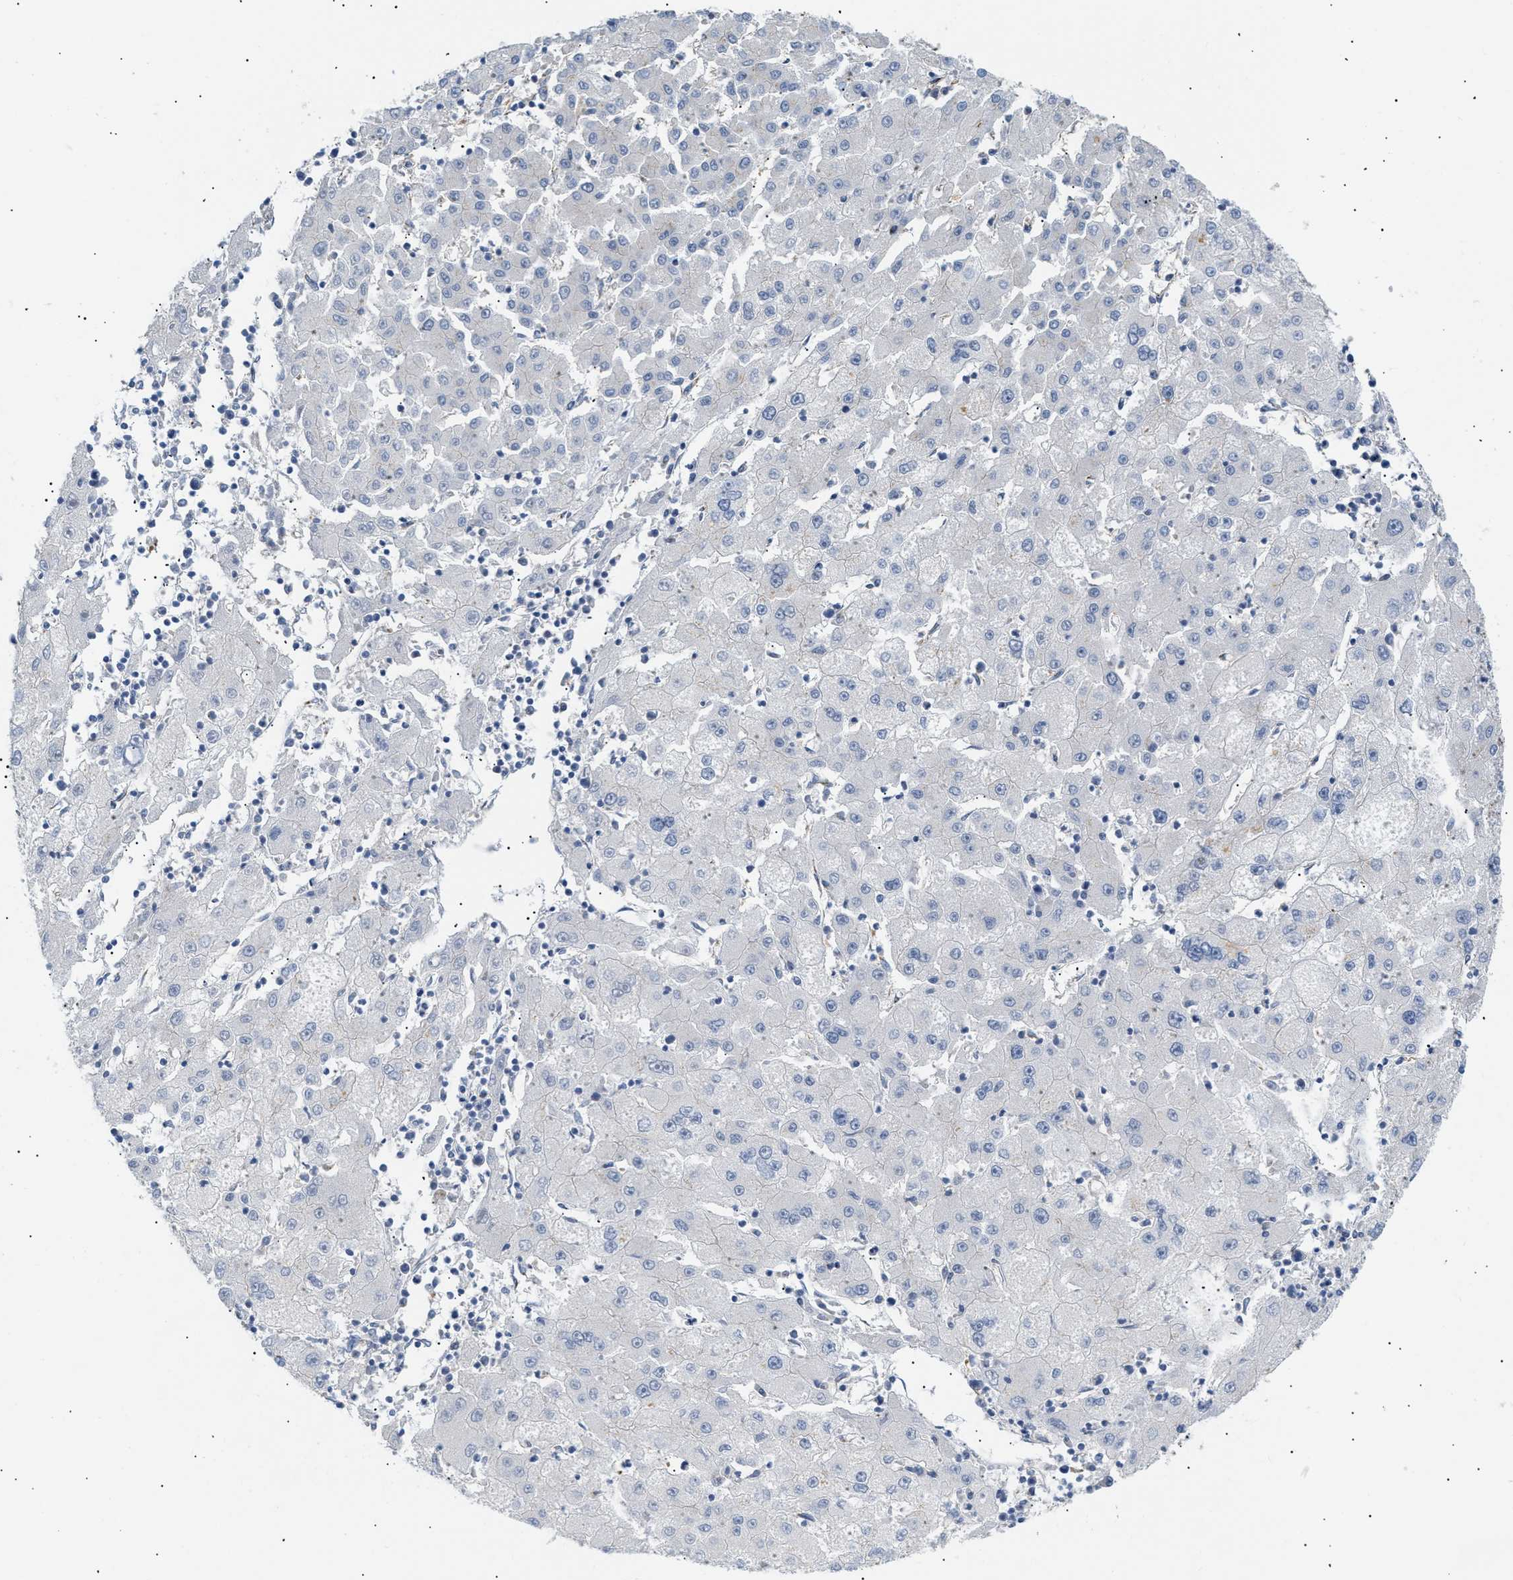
{"staining": {"intensity": "negative", "quantity": "none", "location": "none"}, "tissue": "liver cancer", "cell_type": "Tumor cells", "image_type": "cancer", "snomed": [{"axis": "morphology", "description": "Carcinoma, Hepatocellular, NOS"}, {"axis": "topography", "description": "Liver"}], "caption": "This is a image of immunohistochemistry (IHC) staining of liver cancer (hepatocellular carcinoma), which shows no expression in tumor cells.", "gene": "DCTN4", "patient": {"sex": "male", "age": 72}}